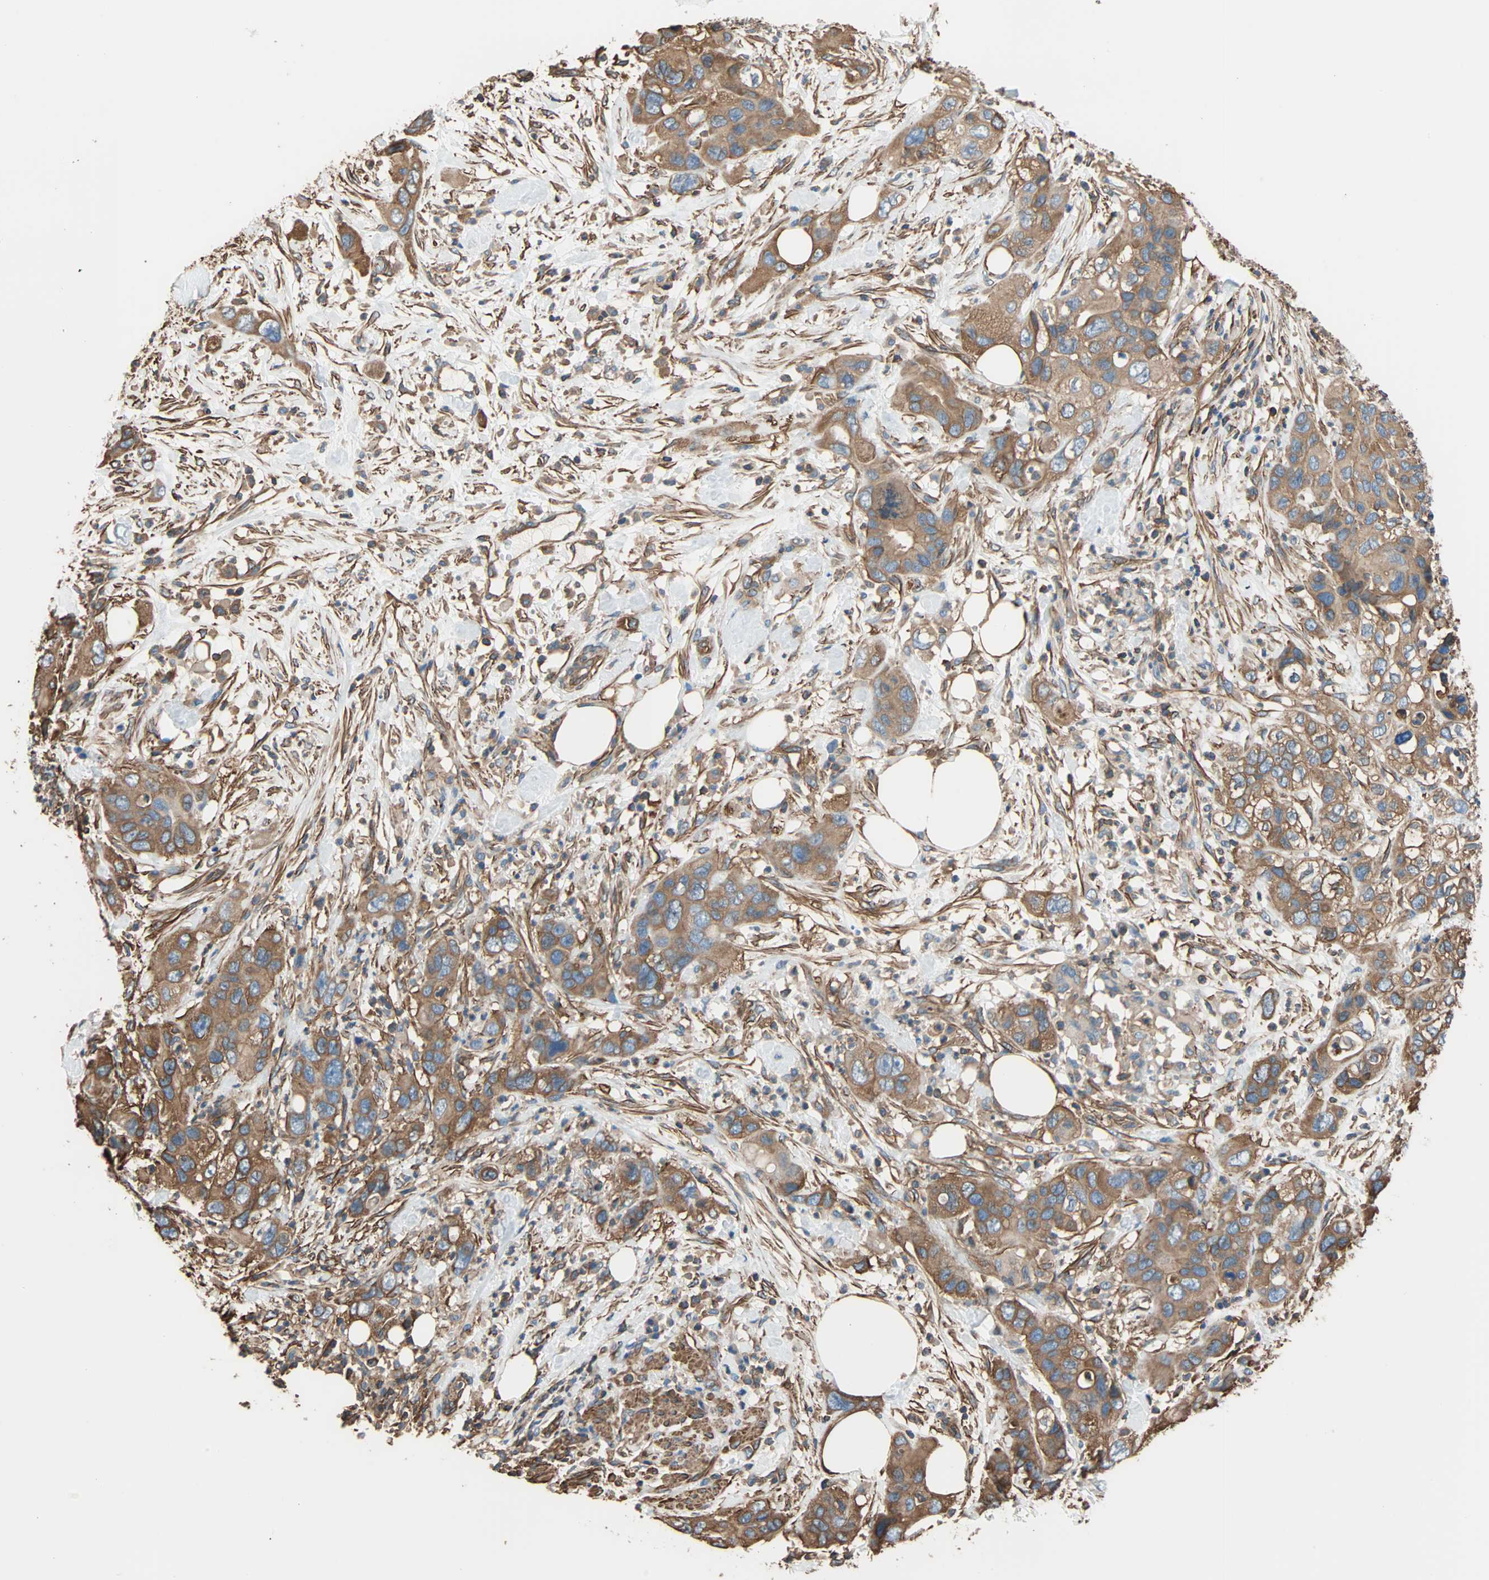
{"staining": {"intensity": "moderate", "quantity": ">75%", "location": "cytoplasmic/membranous"}, "tissue": "pancreatic cancer", "cell_type": "Tumor cells", "image_type": "cancer", "snomed": [{"axis": "morphology", "description": "Adenocarcinoma, NOS"}, {"axis": "topography", "description": "Pancreas"}], "caption": "Immunohistochemistry (IHC) photomicrograph of pancreatic cancer (adenocarcinoma) stained for a protein (brown), which shows medium levels of moderate cytoplasmic/membranous staining in approximately >75% of tumor cells.", "gene": "GALNT10", "patient": {"sex": "female", "age": 71}}